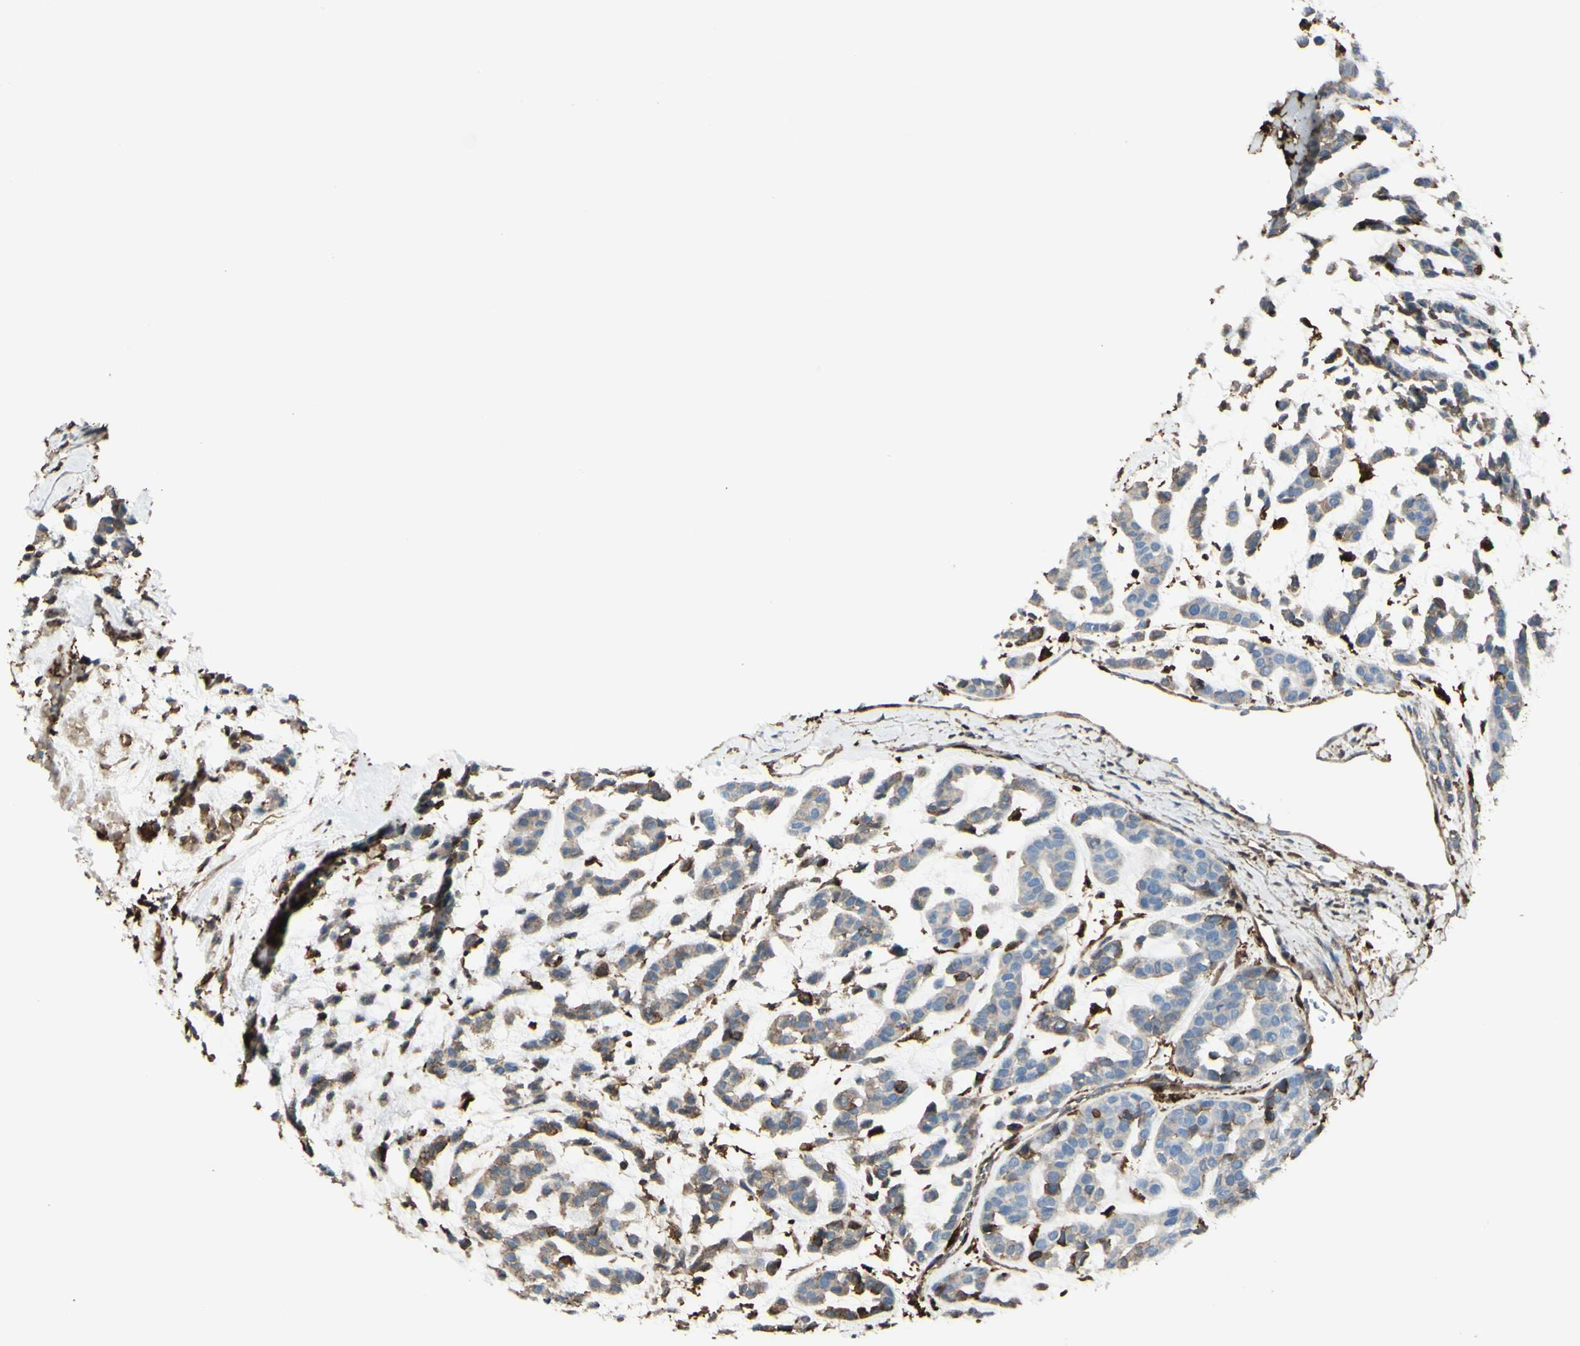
{"staining": {"intensity": "weak", "quantity": ">75%", "location": "cytoplasmic/membranous"}, "tissue": "head and neck cancer", "cell_type": "Tumor cells", "image_type": "cancer", "snomed": [{"axis": "morphology", "description": "Adenocarcinoma, NOS"}, {"axis": "morphology", "description": "Adenoma, NOS"}, {"axis": "topography", "description": "Head-Neck"}], "caption": "Human head and neck cancer (adenocarcinoma) stained for a protein (brown) exhibits weak cytoplasmic/membranous positive positivity in approximately >75% of tumor cells.", "gene": "GSN", "patient": {"sex": "female", "age": 55}}